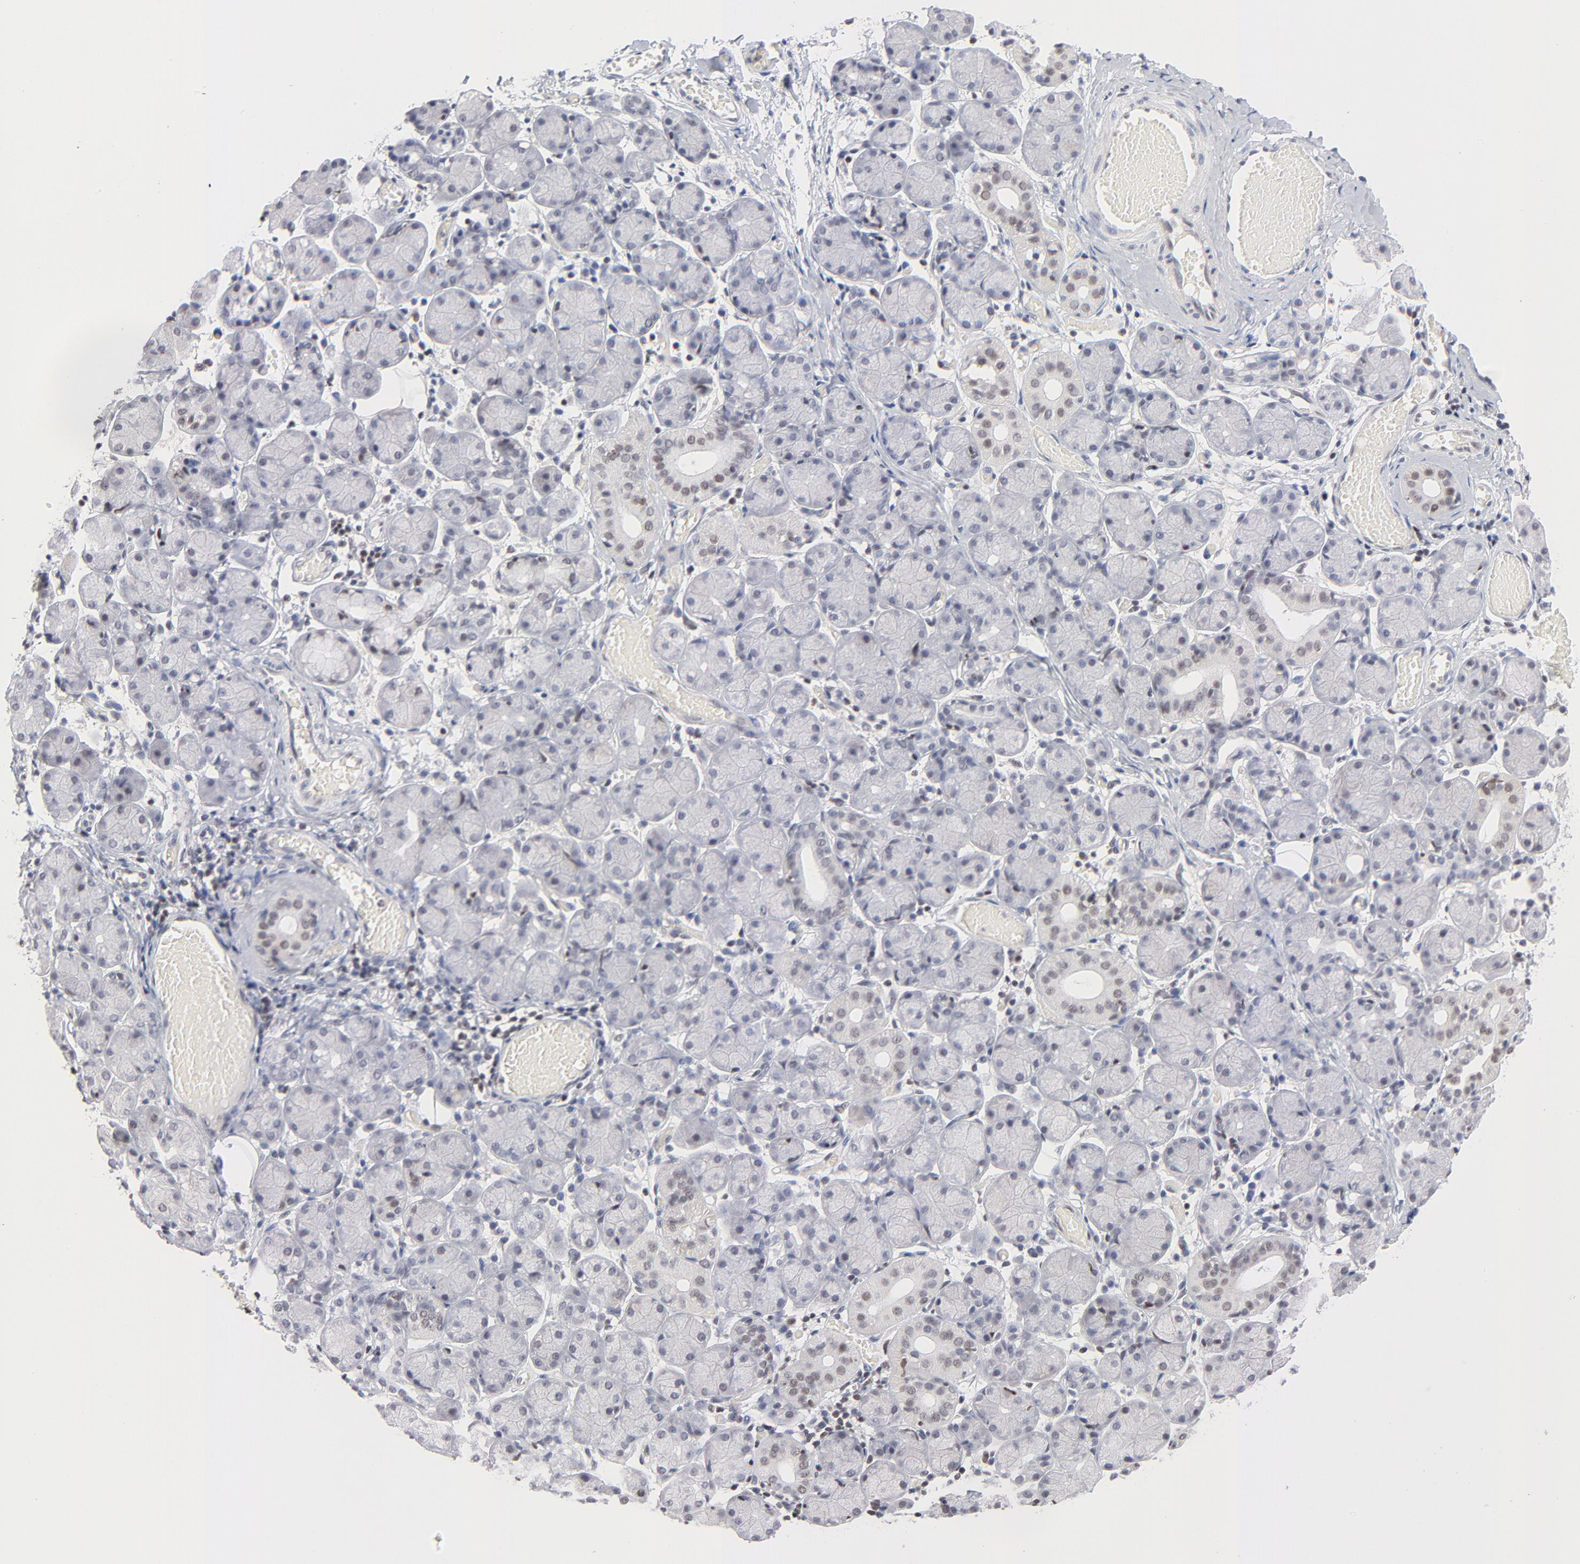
{"staining": {"intensity": "weak", "quantity": "<25%", "location": "nuclear"}, "tissue": "salivary gland", "cell_type": "Glandular cells", "image_type": "normal", "snomed": [{"axis": "morphology", "description": "Normal tissue, NOS"}, {"axis": "topography", "description": "Salivary gland"}], "caption": "Micrograph shows no protein expression in glandular cells of unremarkable salivary gland.", "gene": "MAX", "patient": {"sex": "female", "age": 24}}